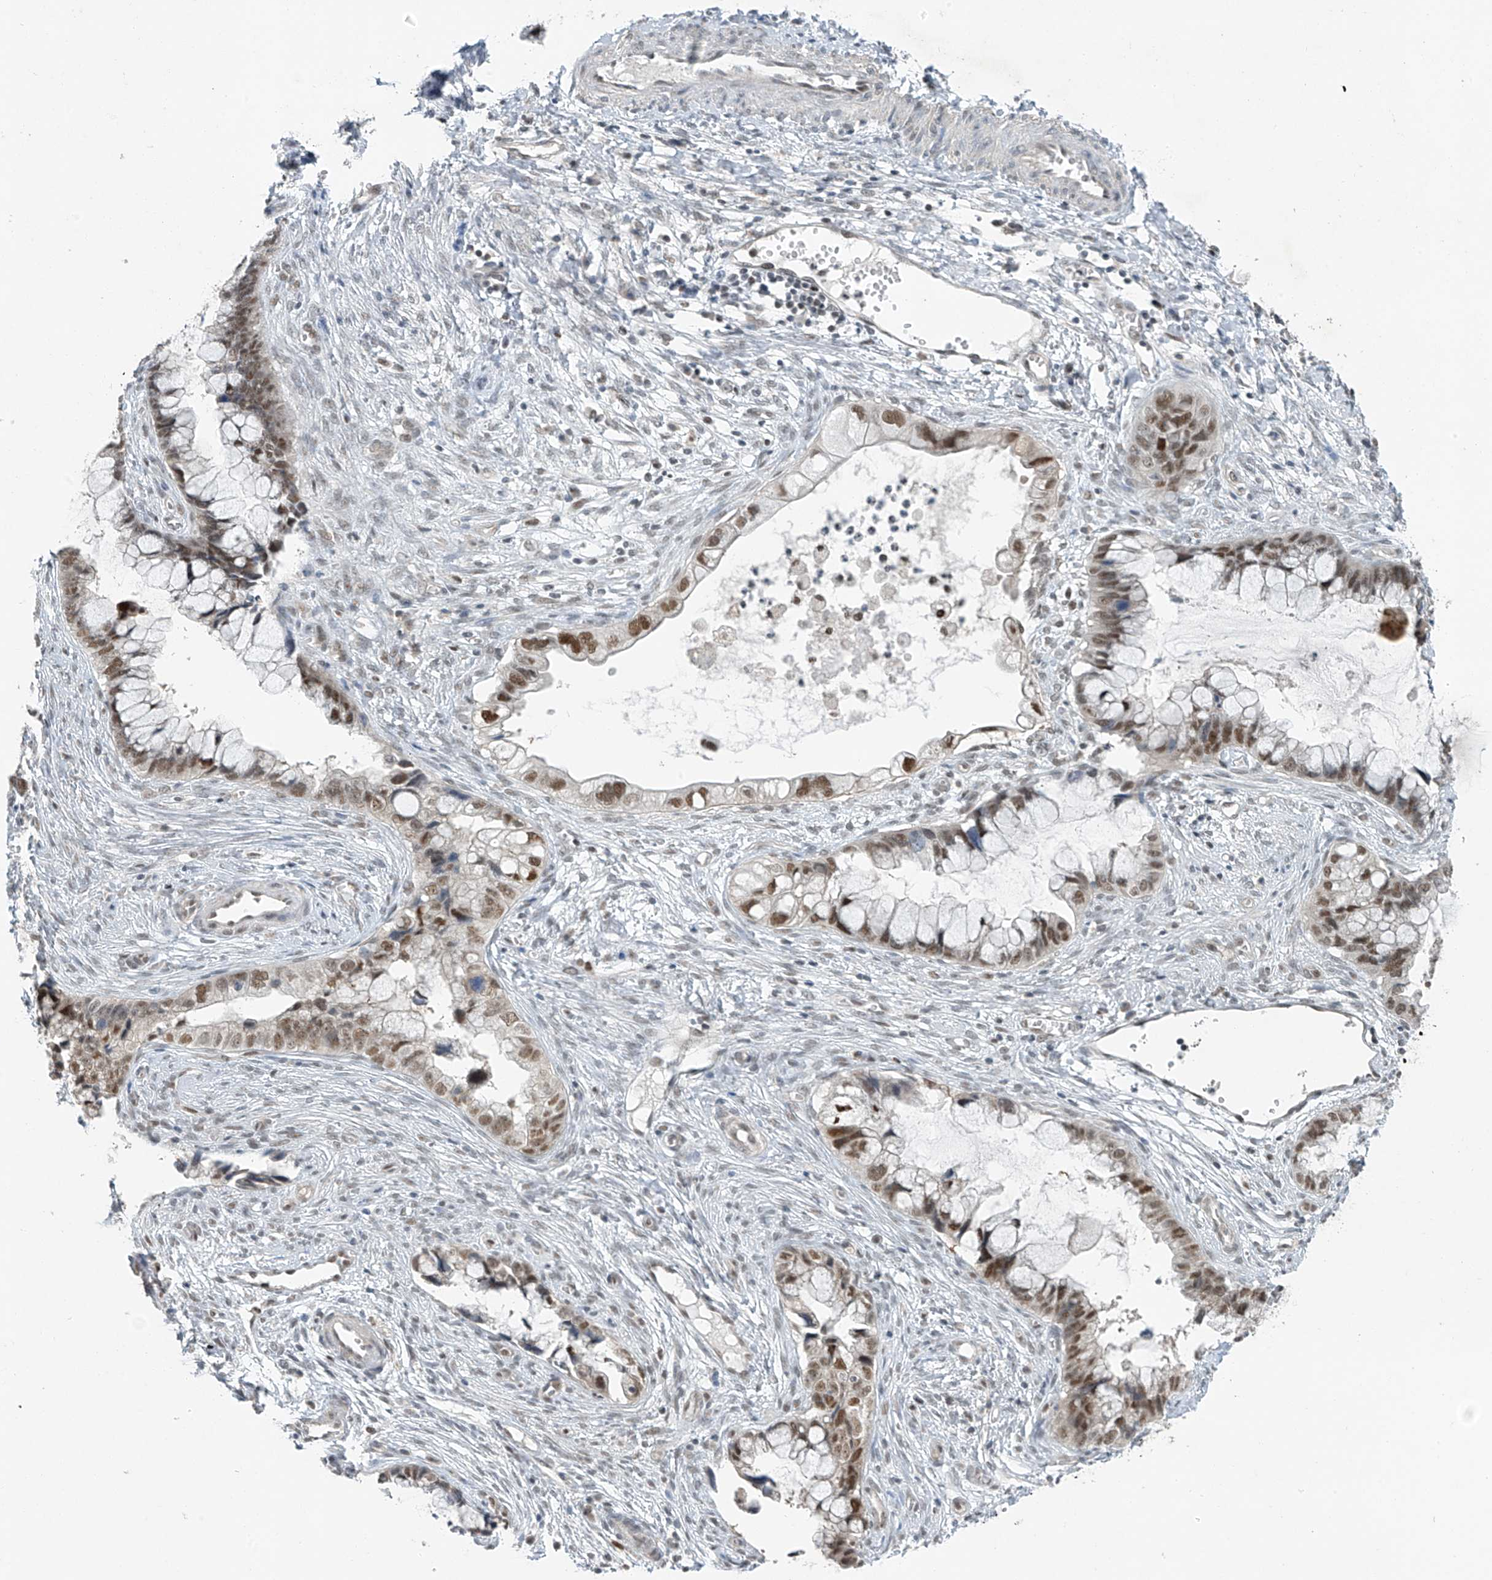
{"staining": {"intensity": "moderate", "quantity": ">75%", "location": "nuclear"}, "tissue": "cervical cancer", "cell_type": "Tumor cells", "image_type": "cancer", "snomed": [{"axis": "morphology", "description": "Adenocarcinoma, NOS"}, {"axis": "topography", "description": "Cervix"}], "caption": "The histopathology image demonstrates a brown stain indicating the presence of a protein in the nuclear of tumor cells in cervical cancer.", "gene": "TAF8", "patient": {"sex": "female", "age": 44}}